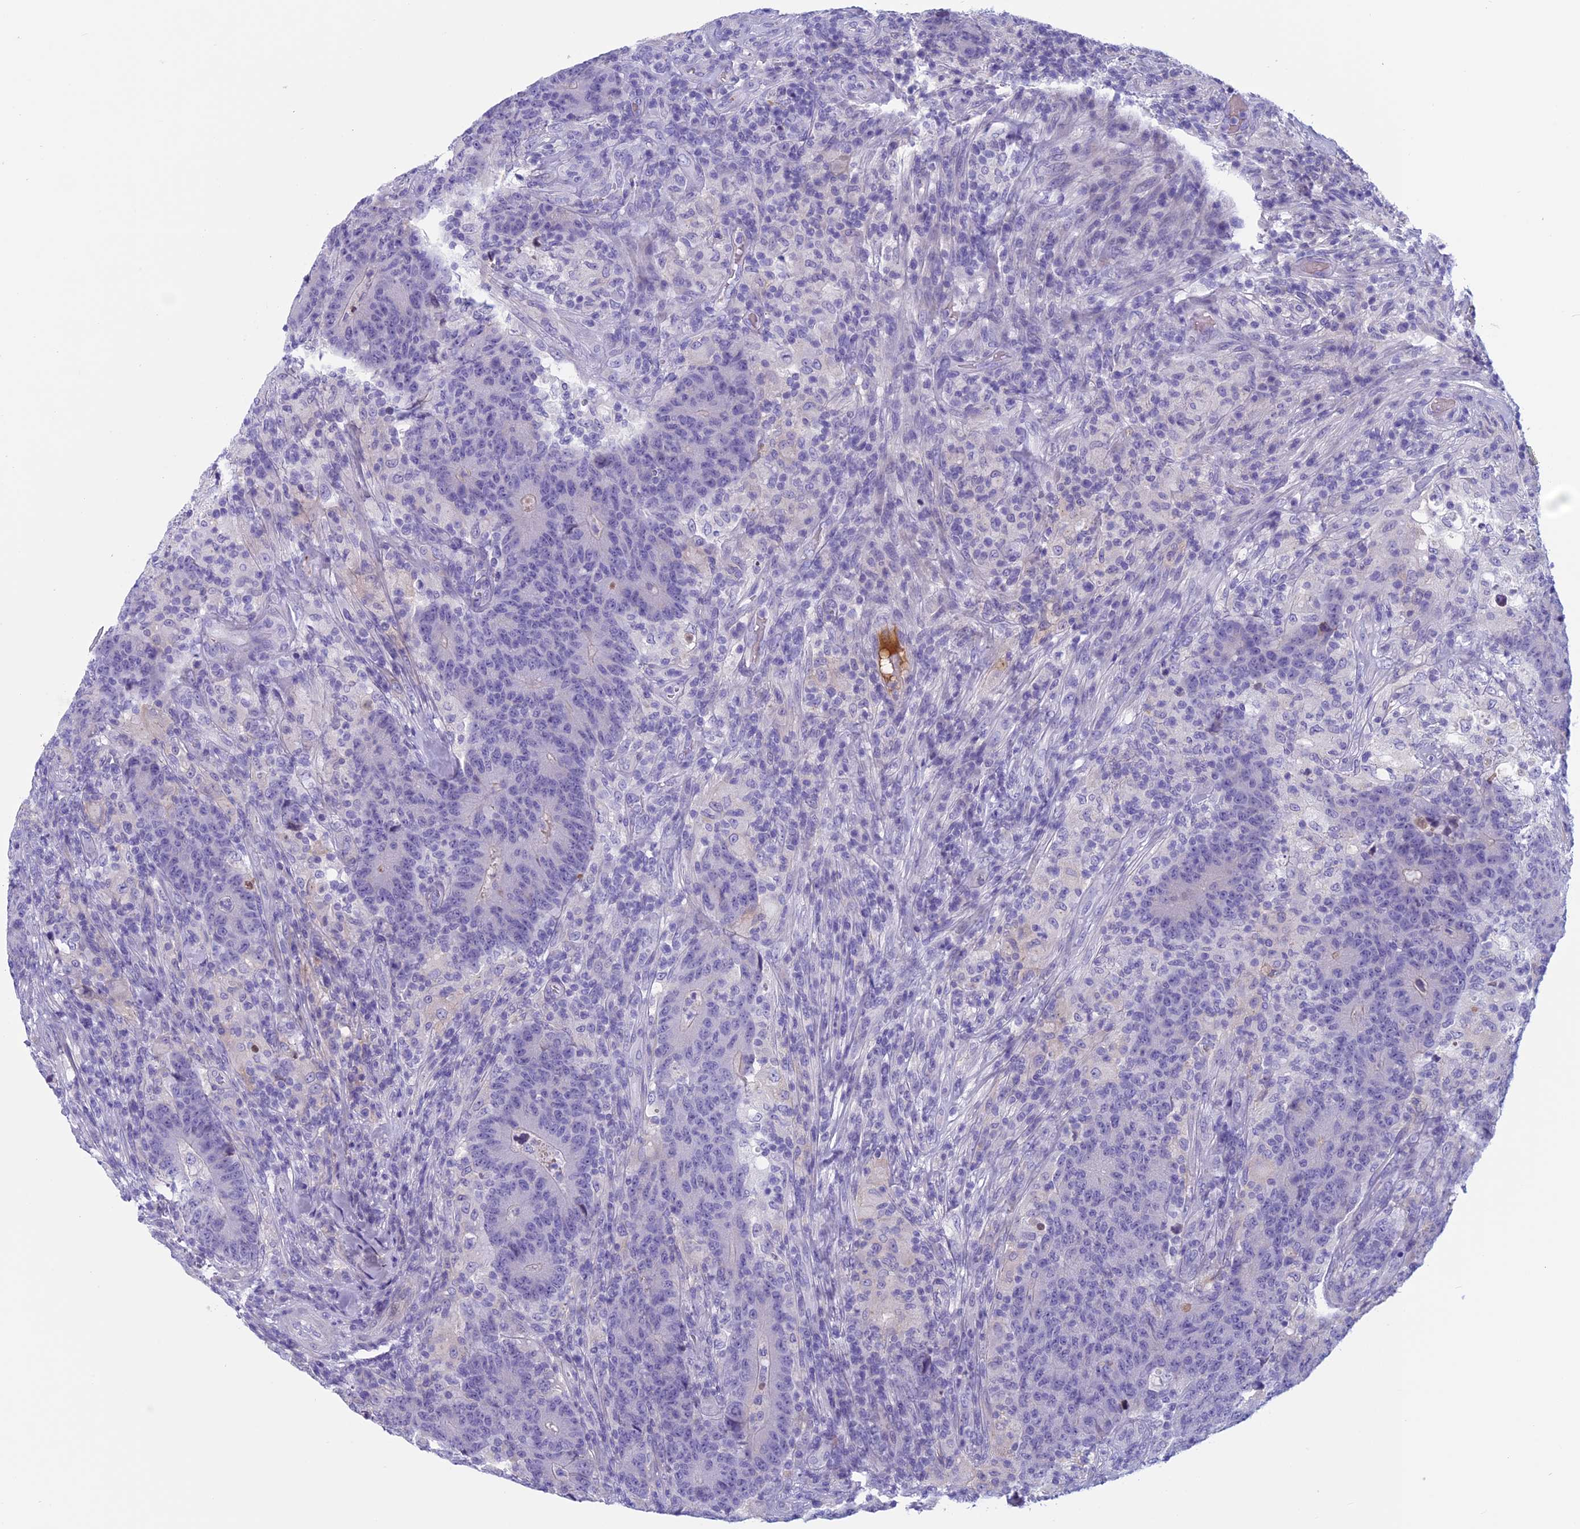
{"staining": {"intensity": "negative", "quantity": "none", "location": "none"}, "tissue": "colorectal cancer", "cell_type": "Tumor cells", "image_type": "cancer", "snomed": [{"axis": "morphology", "description": "Adenocarcinoma, NOS"}, {"axis": "topography", "description": "Colon"}], "caption": "Adenocarcinoma (colorectal) was stained to show a protein in brown. There is no significant staining in tumor cells. (DAB (3,3'-diaminobenzidine) immunohistochemistry, high magnification).", "gene": "ANGPTL2", "patient": {"sex": "female", "age": 75}}